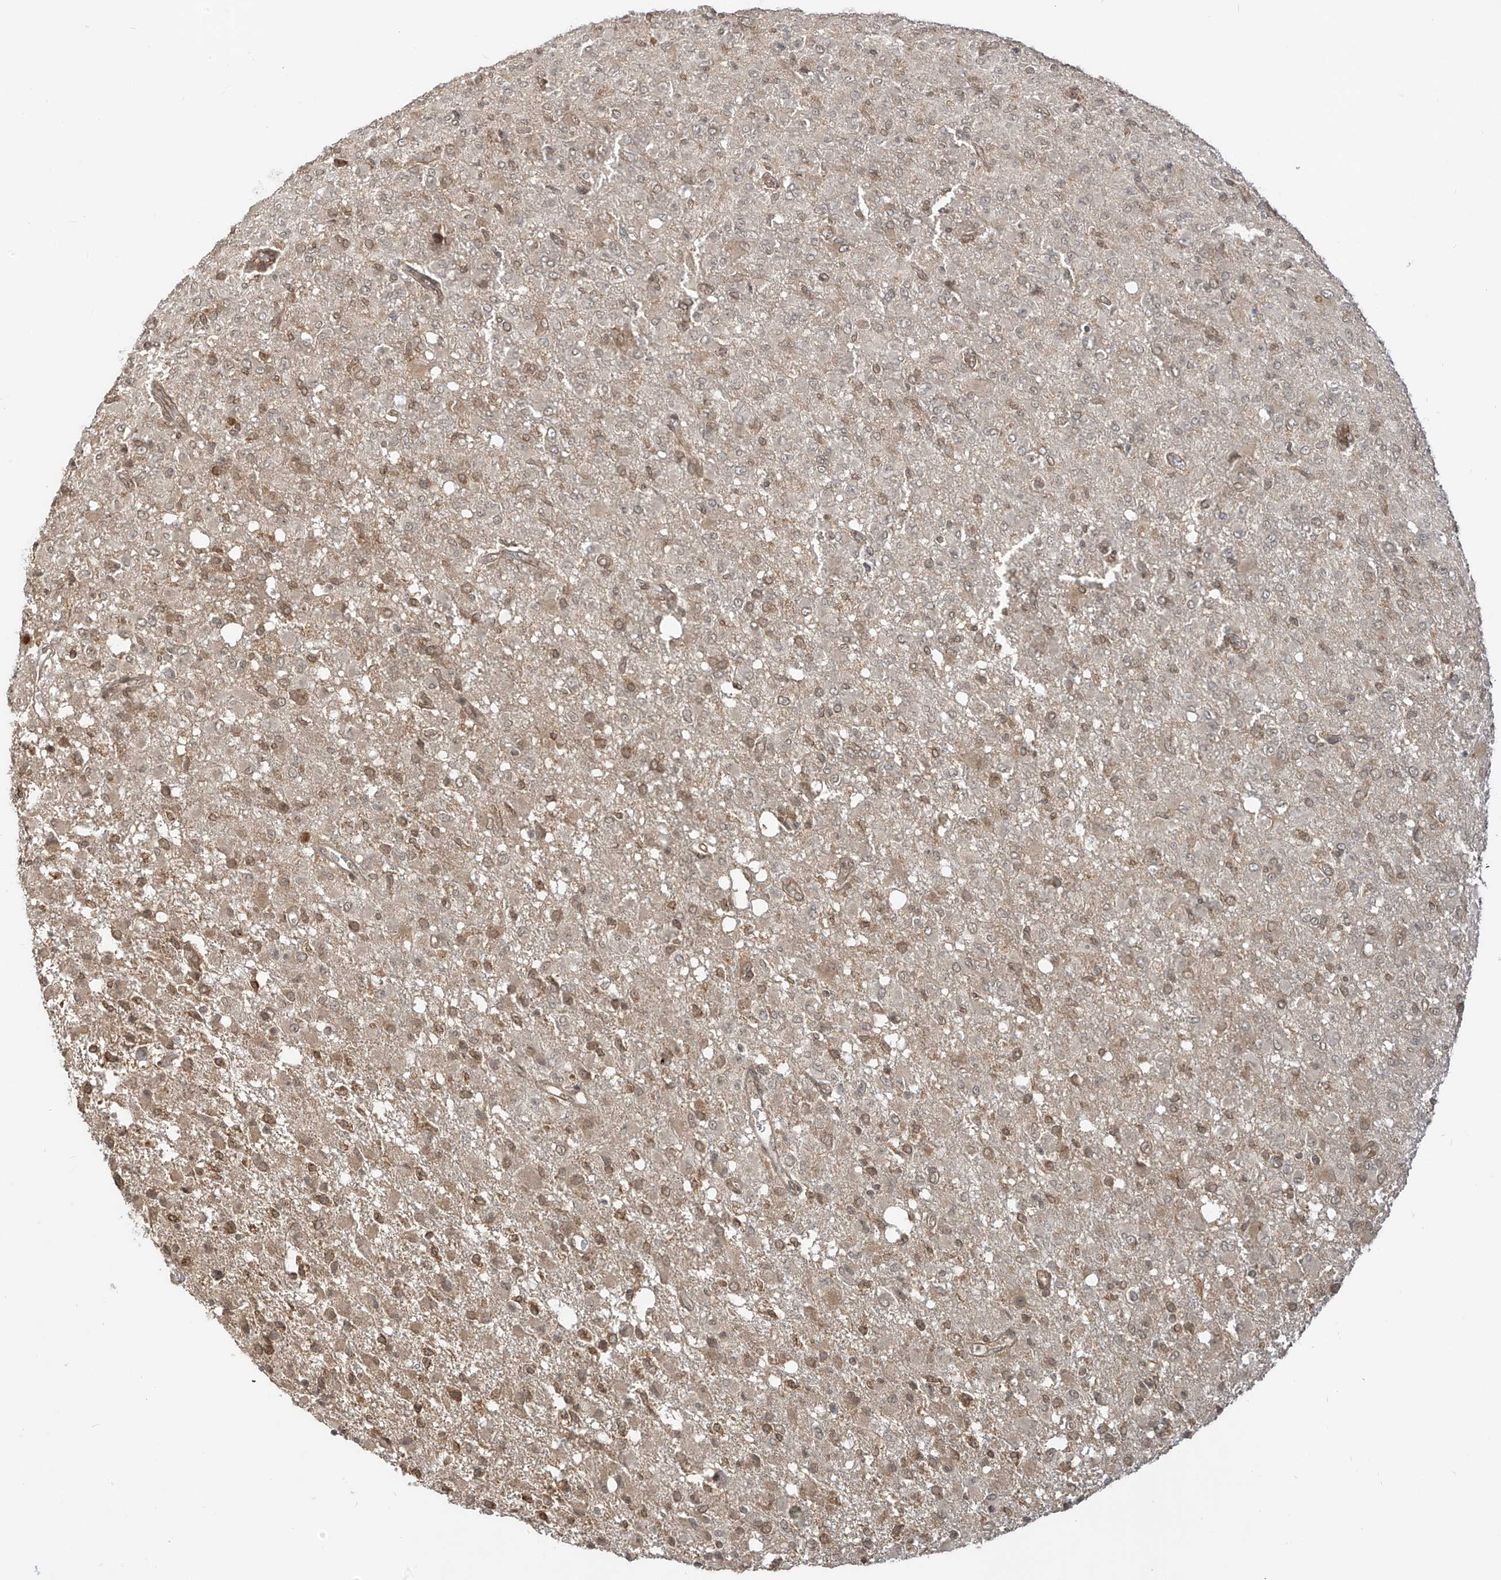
{"staining": {"intensity": "moderate", "quantity": ">75%", "location": "cytoplasmic/membranous,nuclear"}, "tissue": "glioma", "cell_type": "Tumor cells", "image_type": "cancer", "snomed": [{"axis": "morphology", "description": "Glioma, malignant, High grade"}, {"axis": "topography", "description": "Brain"}], "caption": "Human glioma stained with a protein marker exhibits moderate staining in tumor cells.", "gene": "LCOR", "patient": {"sex": "female", "age": 57}}